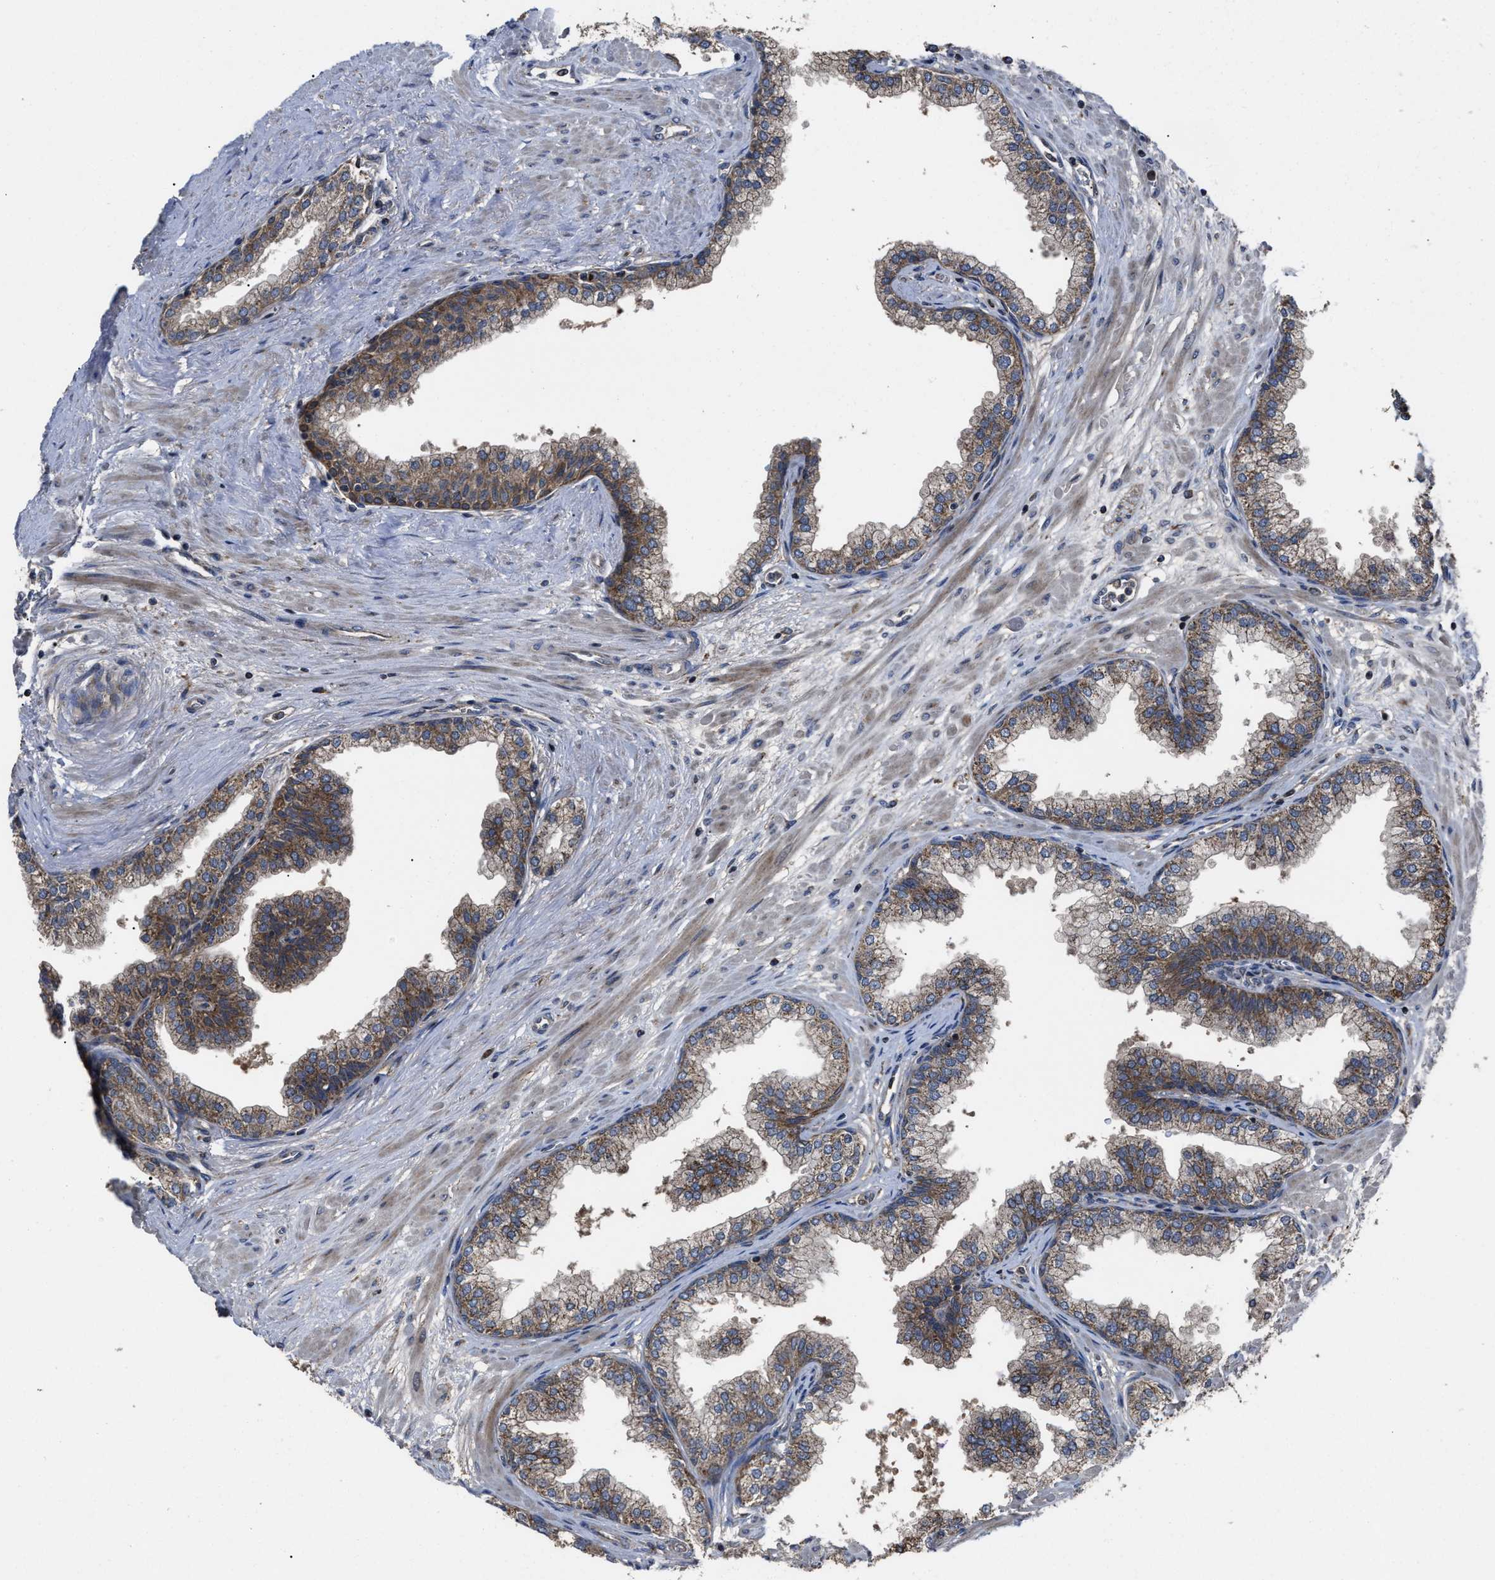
{"staining": {"intensity": "moderate", "quantity": ">75%", "location": "cytoplasmic/membranous"}, "tissue": "prostate", "cell_type": "Glandular cells", "image_type": "normal", "snomed": [{"axis": "morphology", "description": "Normal tissue, NOS"}, {"axis": "morphology", "description": "Urothelial carcinoma, Low grade"}, {"axis": "topography", "description": "Urinary bladder"}, {"axis": "topography", "description": "Prostate"}], "caption": "The image demonstrates a brown stain indicating the presence of a protein in the cytoplasmic/membranous of glandular cells in prostate. Nuclei are stained in blue.", "gene": "PASK", "patient": {"sex": "male", "age": 60}}